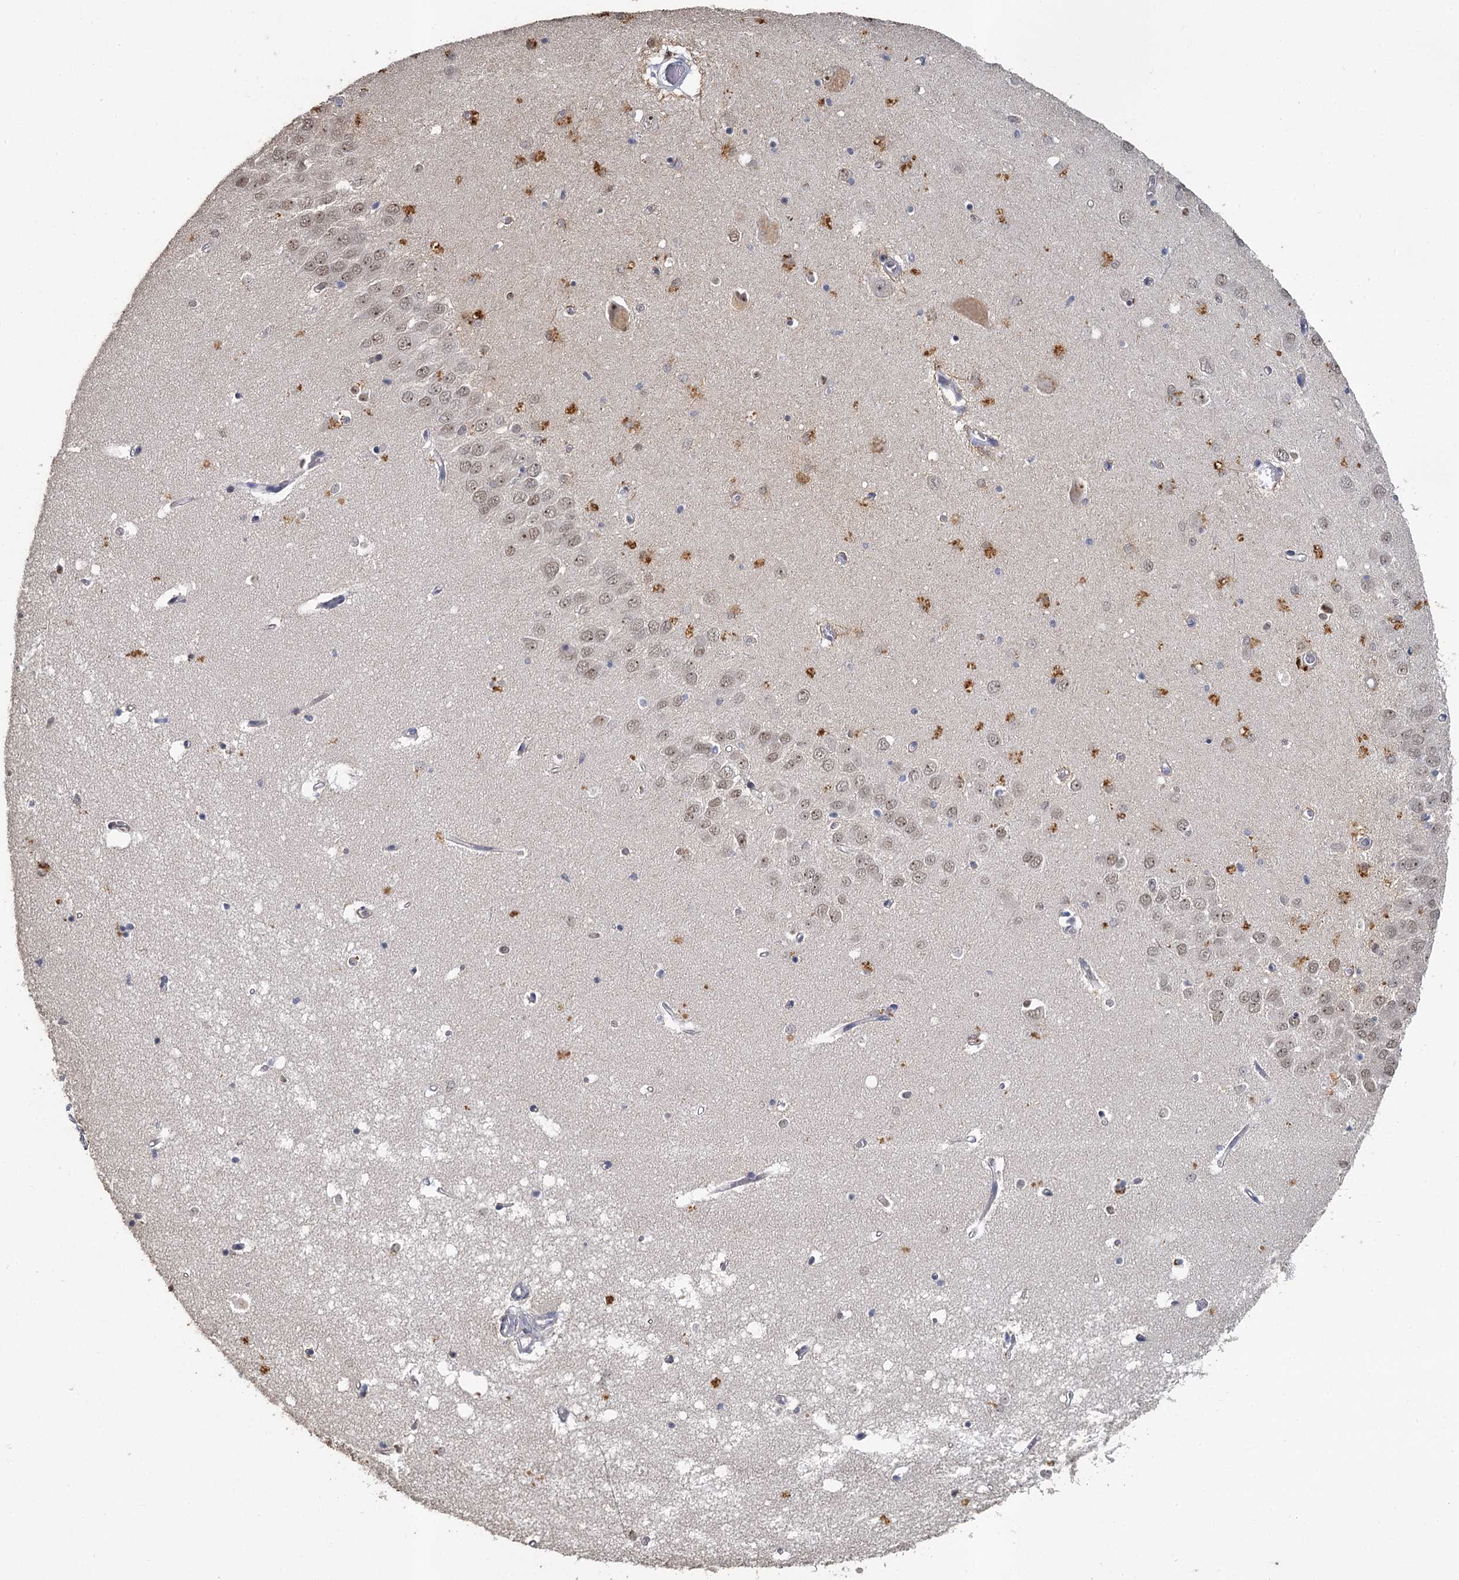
{"staining": {"intensity": "weak", "quantity": "<25%", "location": "nuclear"}, "tissue": "hippocampus", "cell_type": "Glial cells", "image_type": "normal", "snomed": [{"axis": "morphology", "description": "Normal tissue, NOS"}, {"axis": "topography", "description": "Hippocampus"}], "caption": "DAB (3,3'-diaminobenzidine) immunohistochemical staining of unremarkable human hippocampus reveals no significant positivity in glial cells. (Immunohistochemistry (ihc), brightfield microscopy, high magnification).", "gene": "MUCL1", "patient": {"sex": "male", "age": 70}}